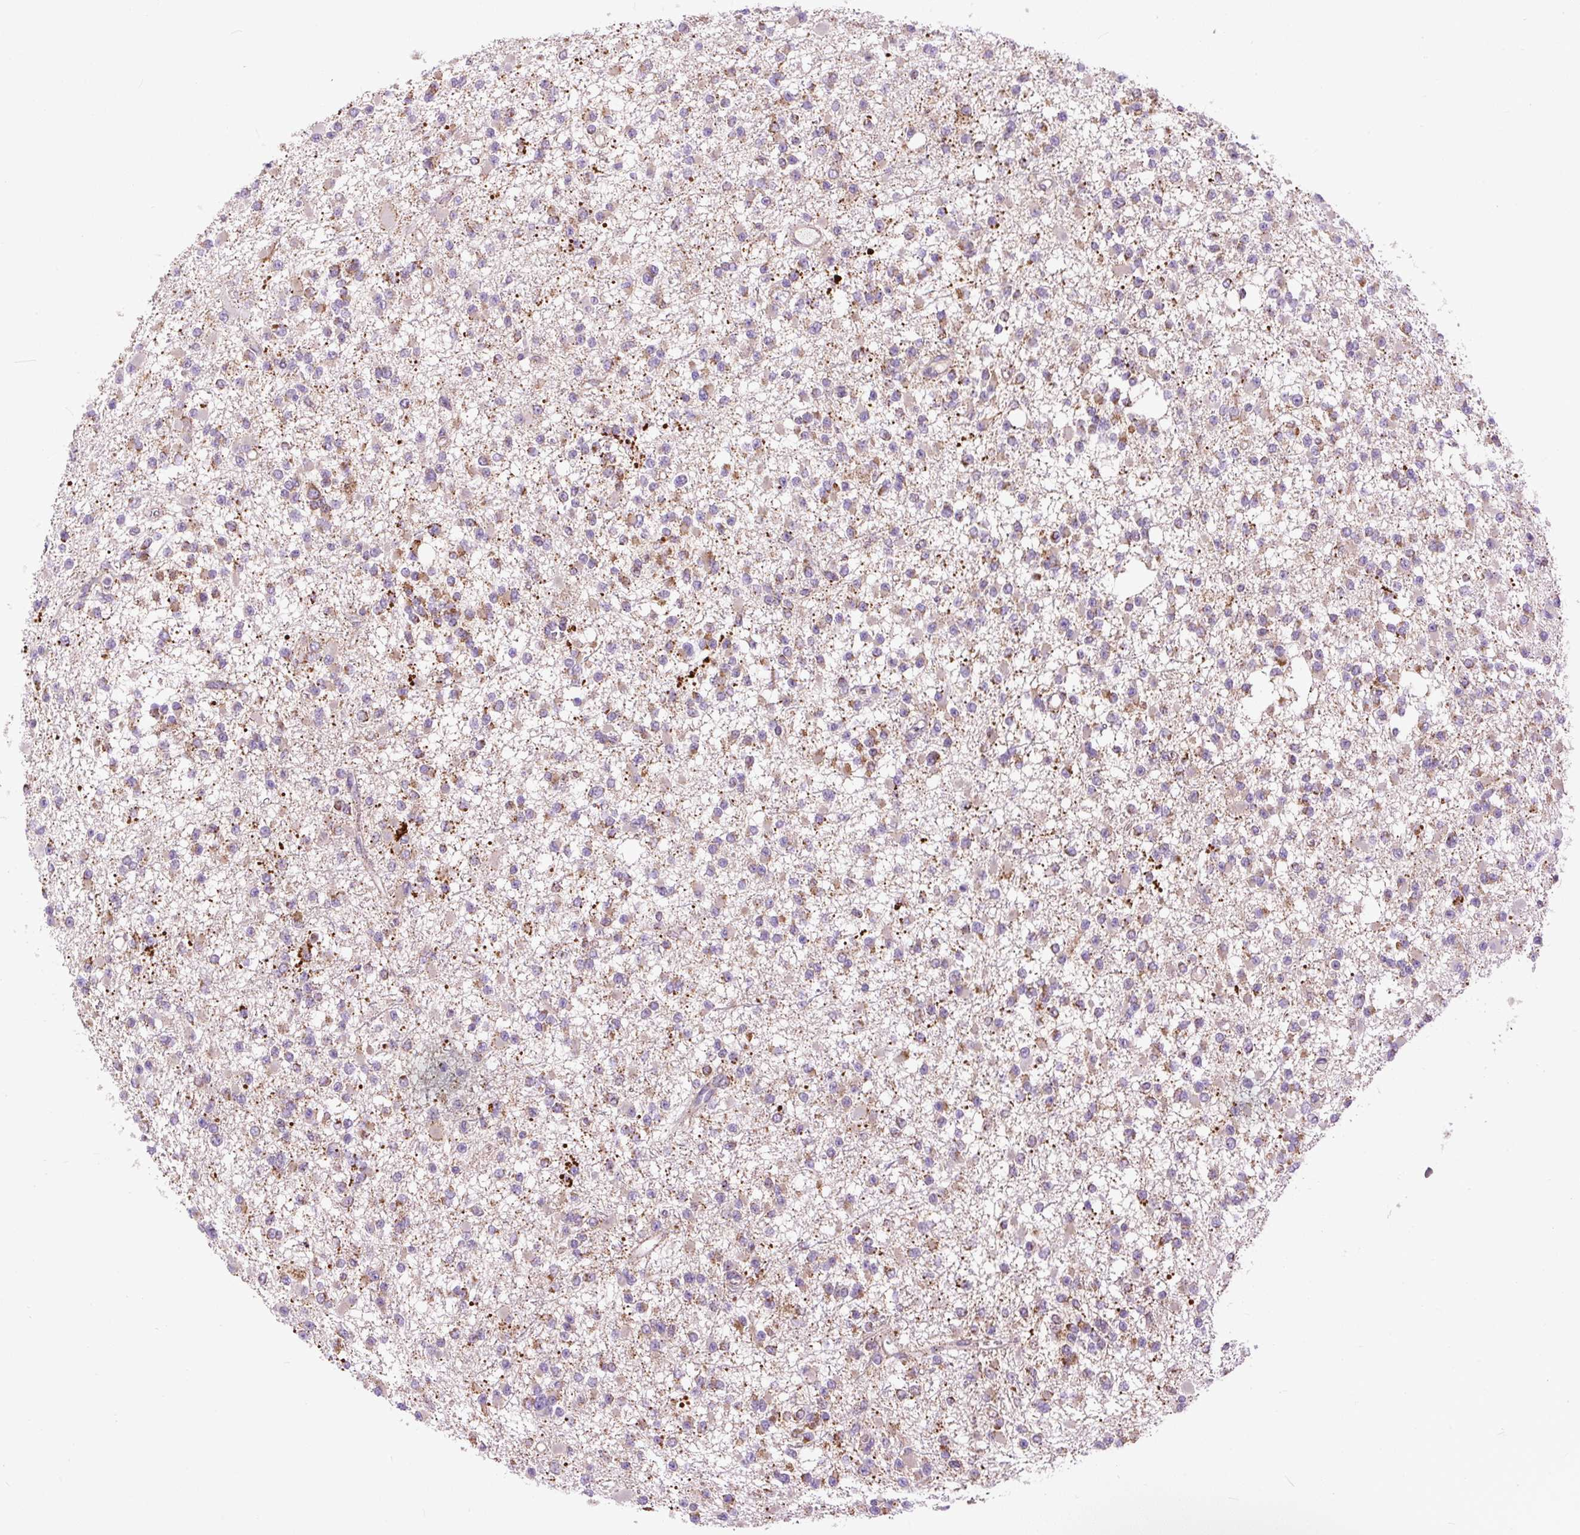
{"staining": {"intensity": "moderate", "quantity": ">75%", "location": "cytoplasmic/membranous"}, "tissue": "glioma", "cell_type": "Tumor cells", "image_type": "cancer", "snomed": [{"axis": "morphology", "description": "Glioma, malignant, Low grade"}, {"axis": "topography", "description": "Brain"}], "caption": "The image reveals staining of glioma, revealing moderate cytoplasmic/membranous protein positivity (brown color) within tumor cells. The protein of interest is shown in brown color, while the nuclei are stained blue.", "gene": "TM2D3", "patient": {"sex": "female", "age": 22}}